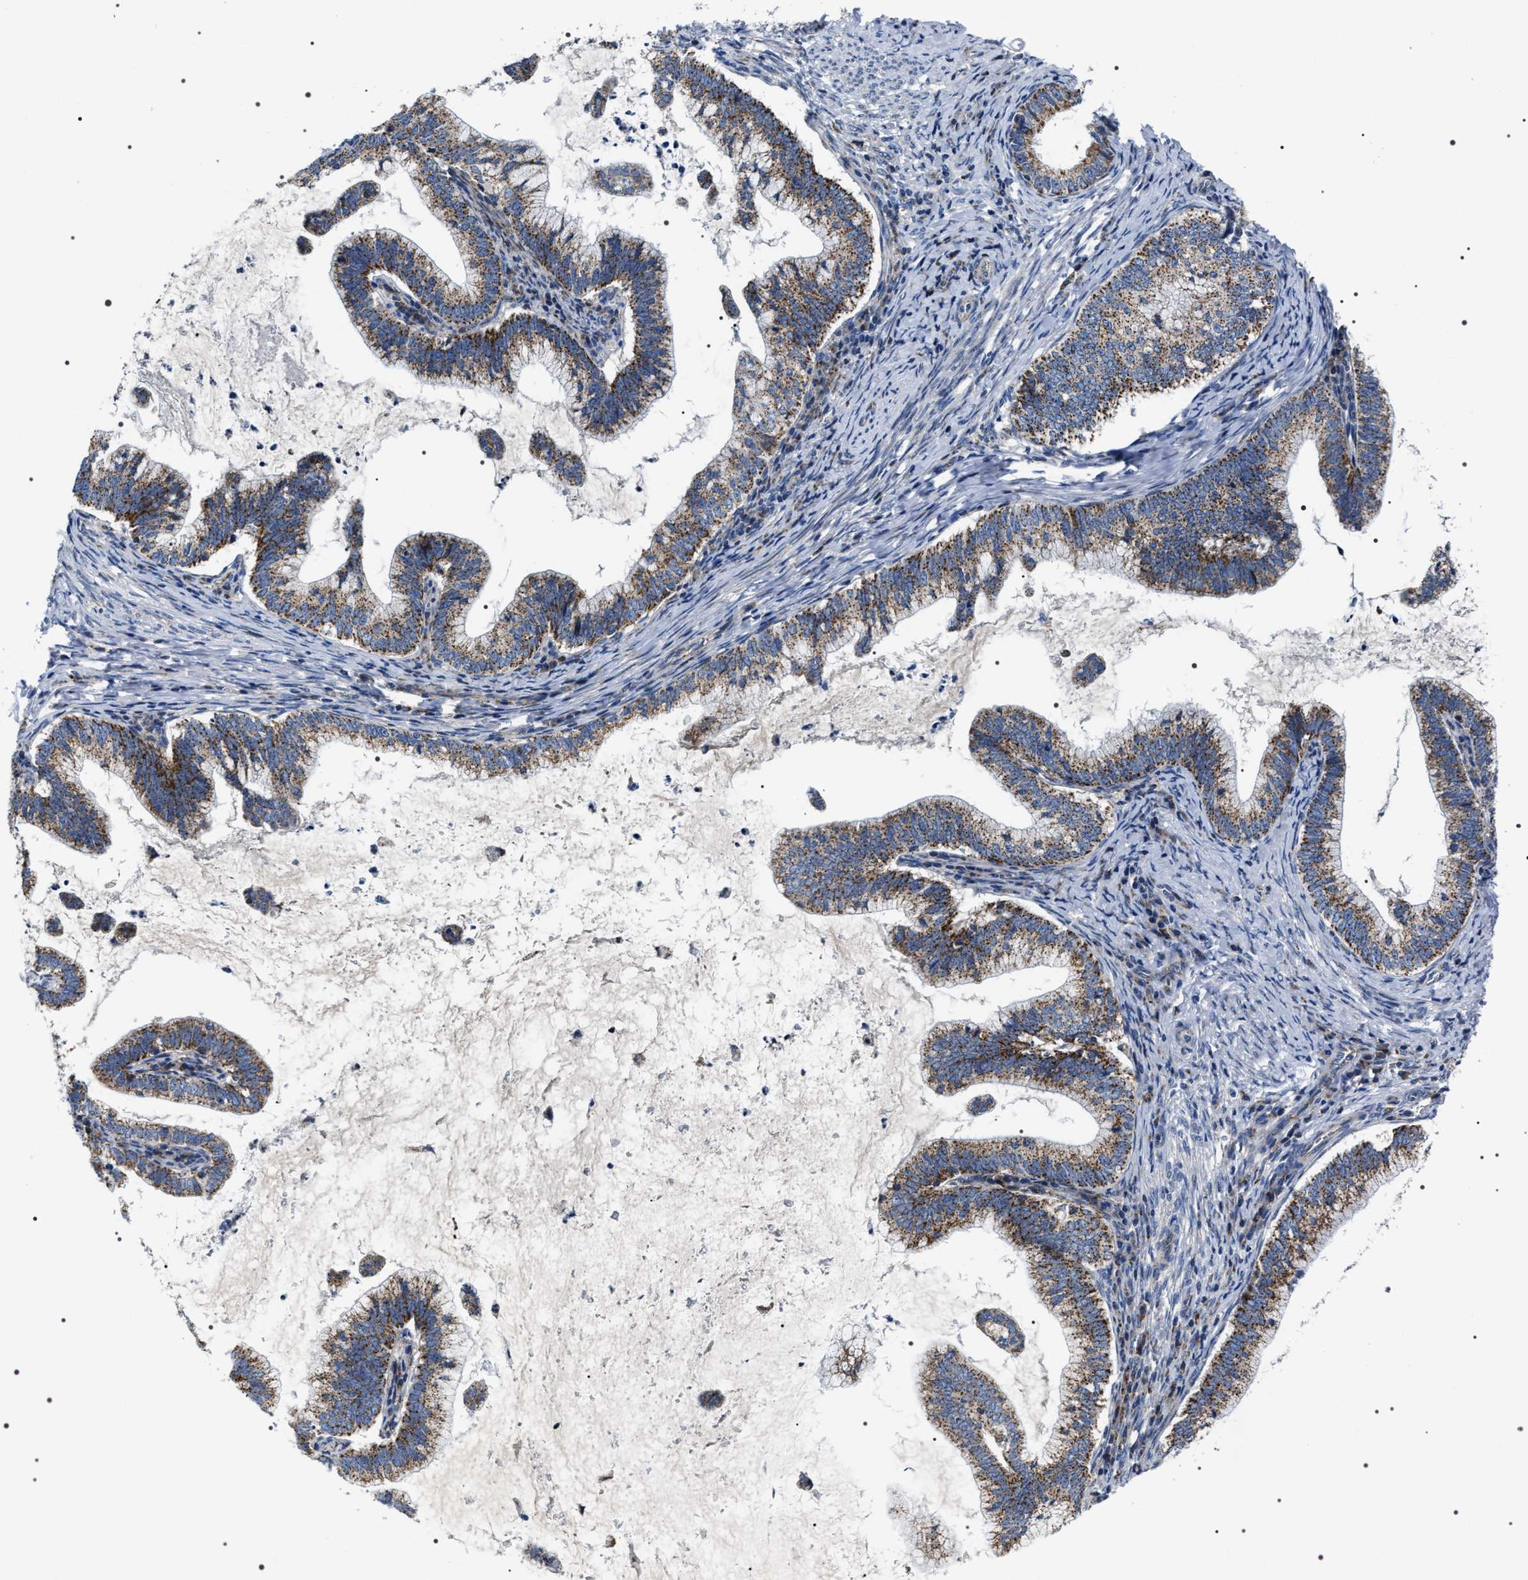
{"staining": {"intensity": "moderate", "quantity": ">75%", "location": "cytoplasmic/membranous"}, "tissue": "cervical cancer", "cell_type": "Tumor cells", "image_type": "cancer", "snomed": [{"axis": "morphology", "description": "Adenocarcinoma, NOS"}, {"axis": "topography", "description": "Cervix"}], "caption": "Immunohistochemical staining of human cervical cancer (adenocarcinoma) exhibits medium levels of moderate cytoplasmic/membranous positivity in approximately >75% of tumor cells.", "gene": "NTMT1", "patient": {"sex": "female", "age": 36}}